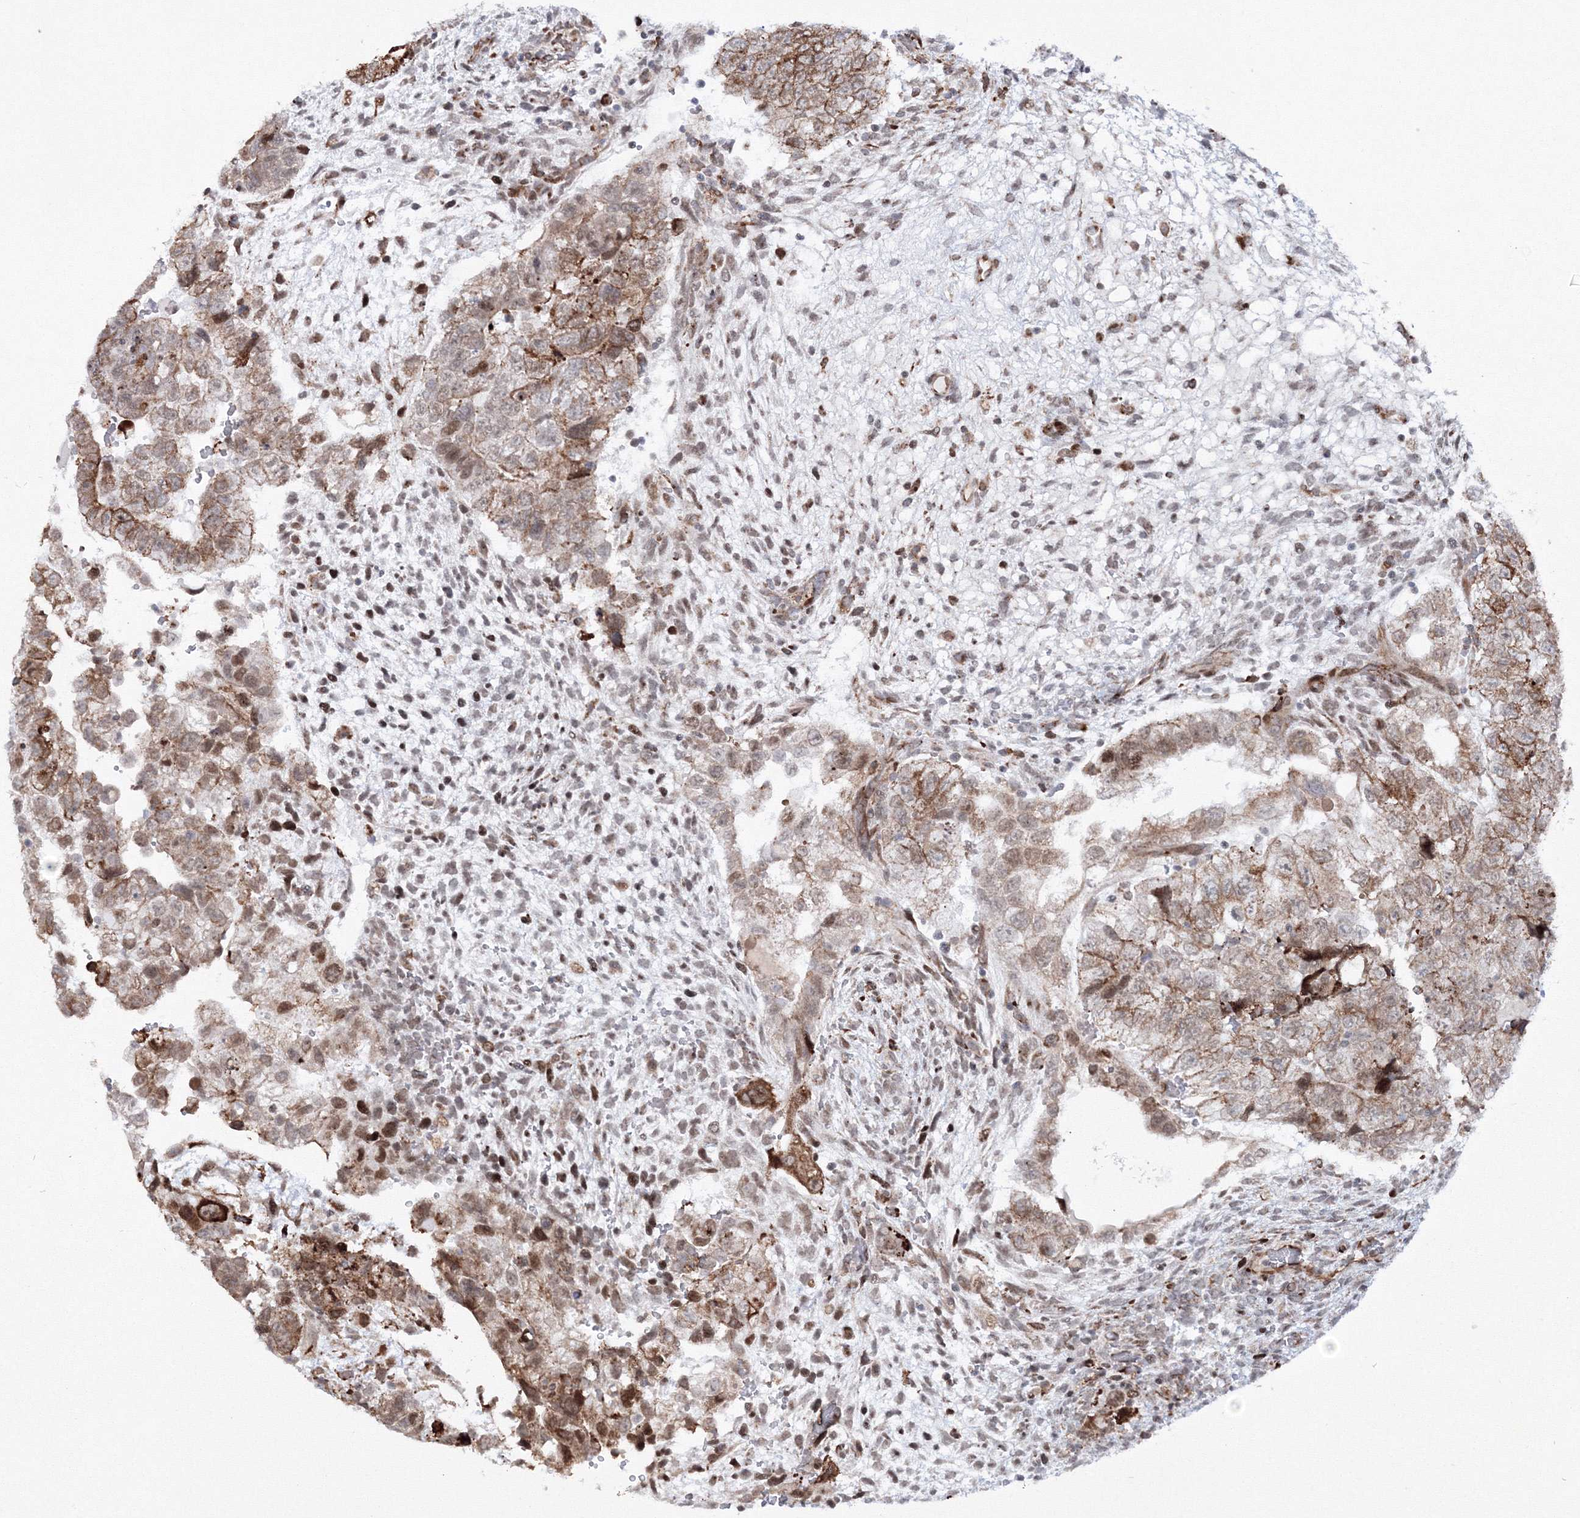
{"staining": {"intensity": "moderate", "quantity": ">75%", "location": "cytoplasmic/membranous,nuclear"}, "tissue": "testis cancer", "cell_type": "Tumor cells", "image_type": "cancer", "snomed": [{"axis": "morphology", "description": "Carcinoma, Embryonal, NOS"}, {"axis": "topography", "description": "Testis"}], "caption": "Tumor cells reveal medium levels of moderate cytoplasmic/membranous and nuclear staining in about >75% of cells in human testis cancer (embryonal carcinoma).", "gene": "EFCAB12", "patient": {"sex": "male", "age": 37}}